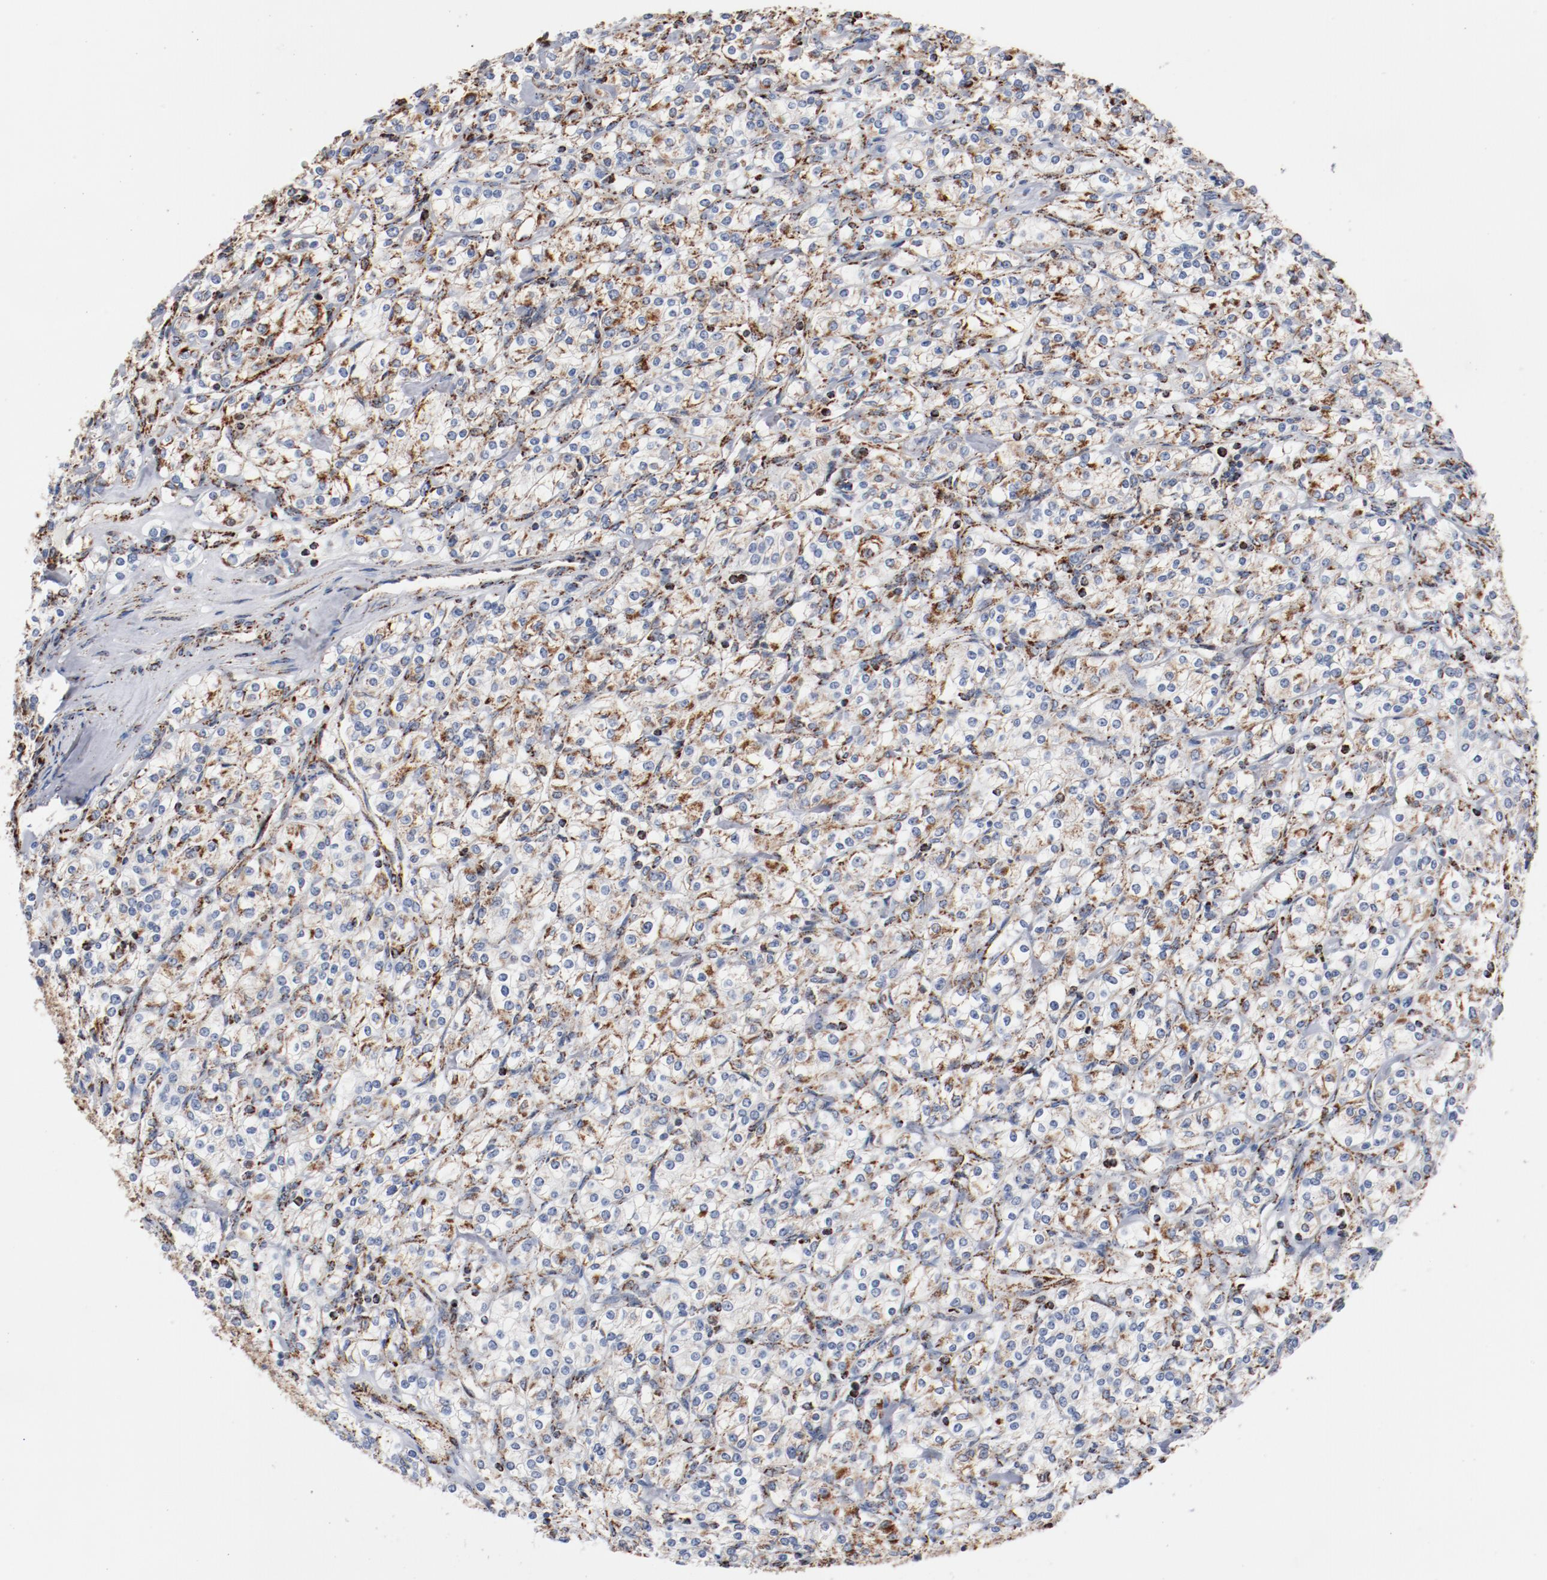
{"staining": {"intensity": "weak", "quantity": ">75%", "location": "cytoplasmic/membranous"}, "tissue": "renal cancer", "cell_type": "Tumor cells", "image_type": "cancer", "snomed": [{"axis": "morphology", "description": "Adenocarcinoma, NOS"}, {"axis": "topography", "description": "Kidney"}], "caption": "A brown stain shows weak cytoplasmic/membranous positivity of a protein in human renal adenocarcinoma tumor cells. Using DAB (3,3'-diaminobenzidine) (brown) and hematoxylin (blue) stains, captured at high magnification using brightfield microscopy.", "gene": "NDUFS4", "patient": {"sex": "male", "age": 77}}